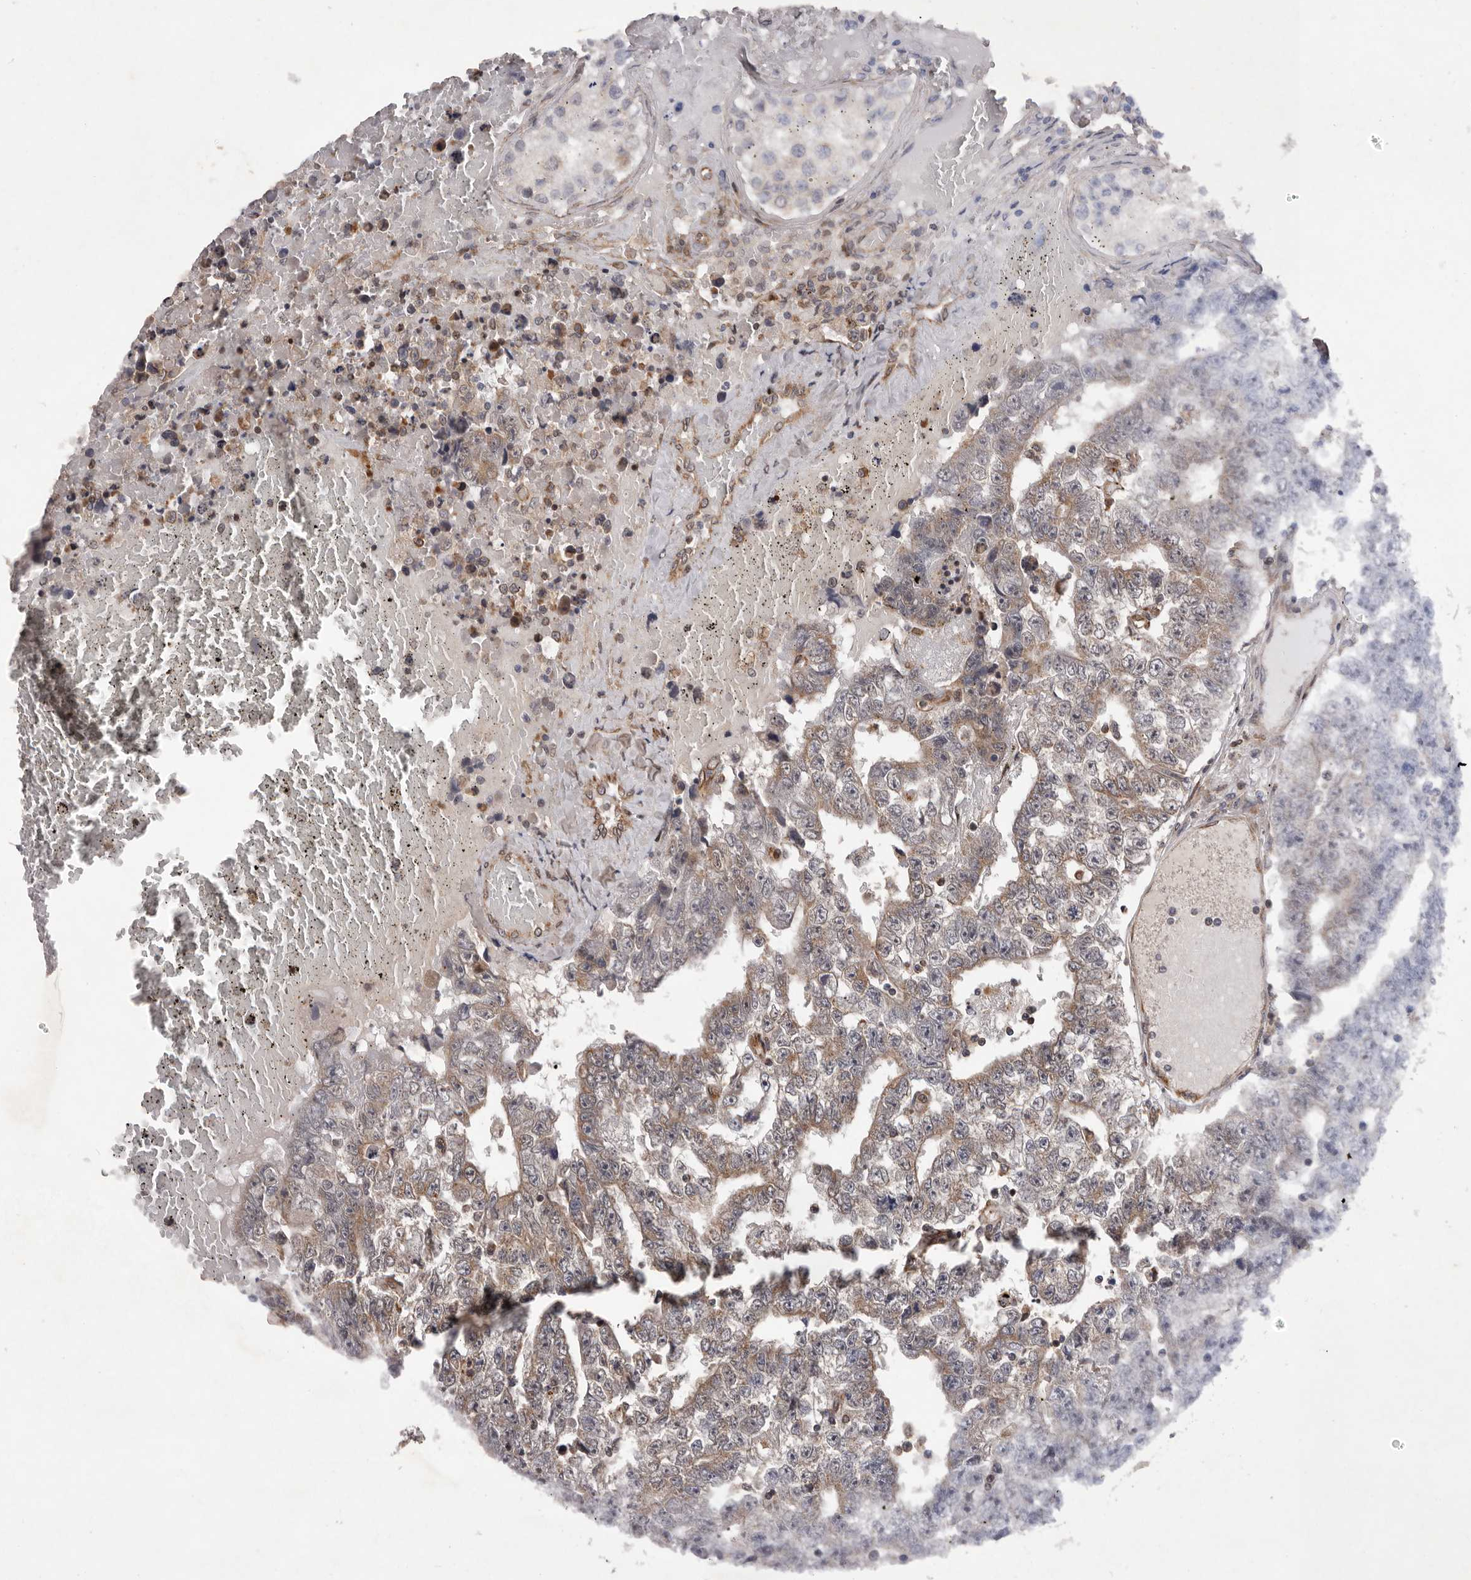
{"staining": {"intensity": "moderate", "quantity": "25%-75%", "location": "cytoplasmic/membranous"}, "tissue": "testis cancer", "cell_type": "Tumor cells", "image_type": "cancer", "snomed": [{"axis": "morphology", "description": "Carcinoma, Embryonal, NOS"}, {"axis": "topography", "description": "Testis"}], "caption": "Testis embryonal carcinoma stained for a protein (brown) demonstrates moderate cytoplasmic/membranous positive staining in approximately 25%-75% of tumor cells.", "gene": "GADD45B", "patient": {"sex": "male", "age": 25}}